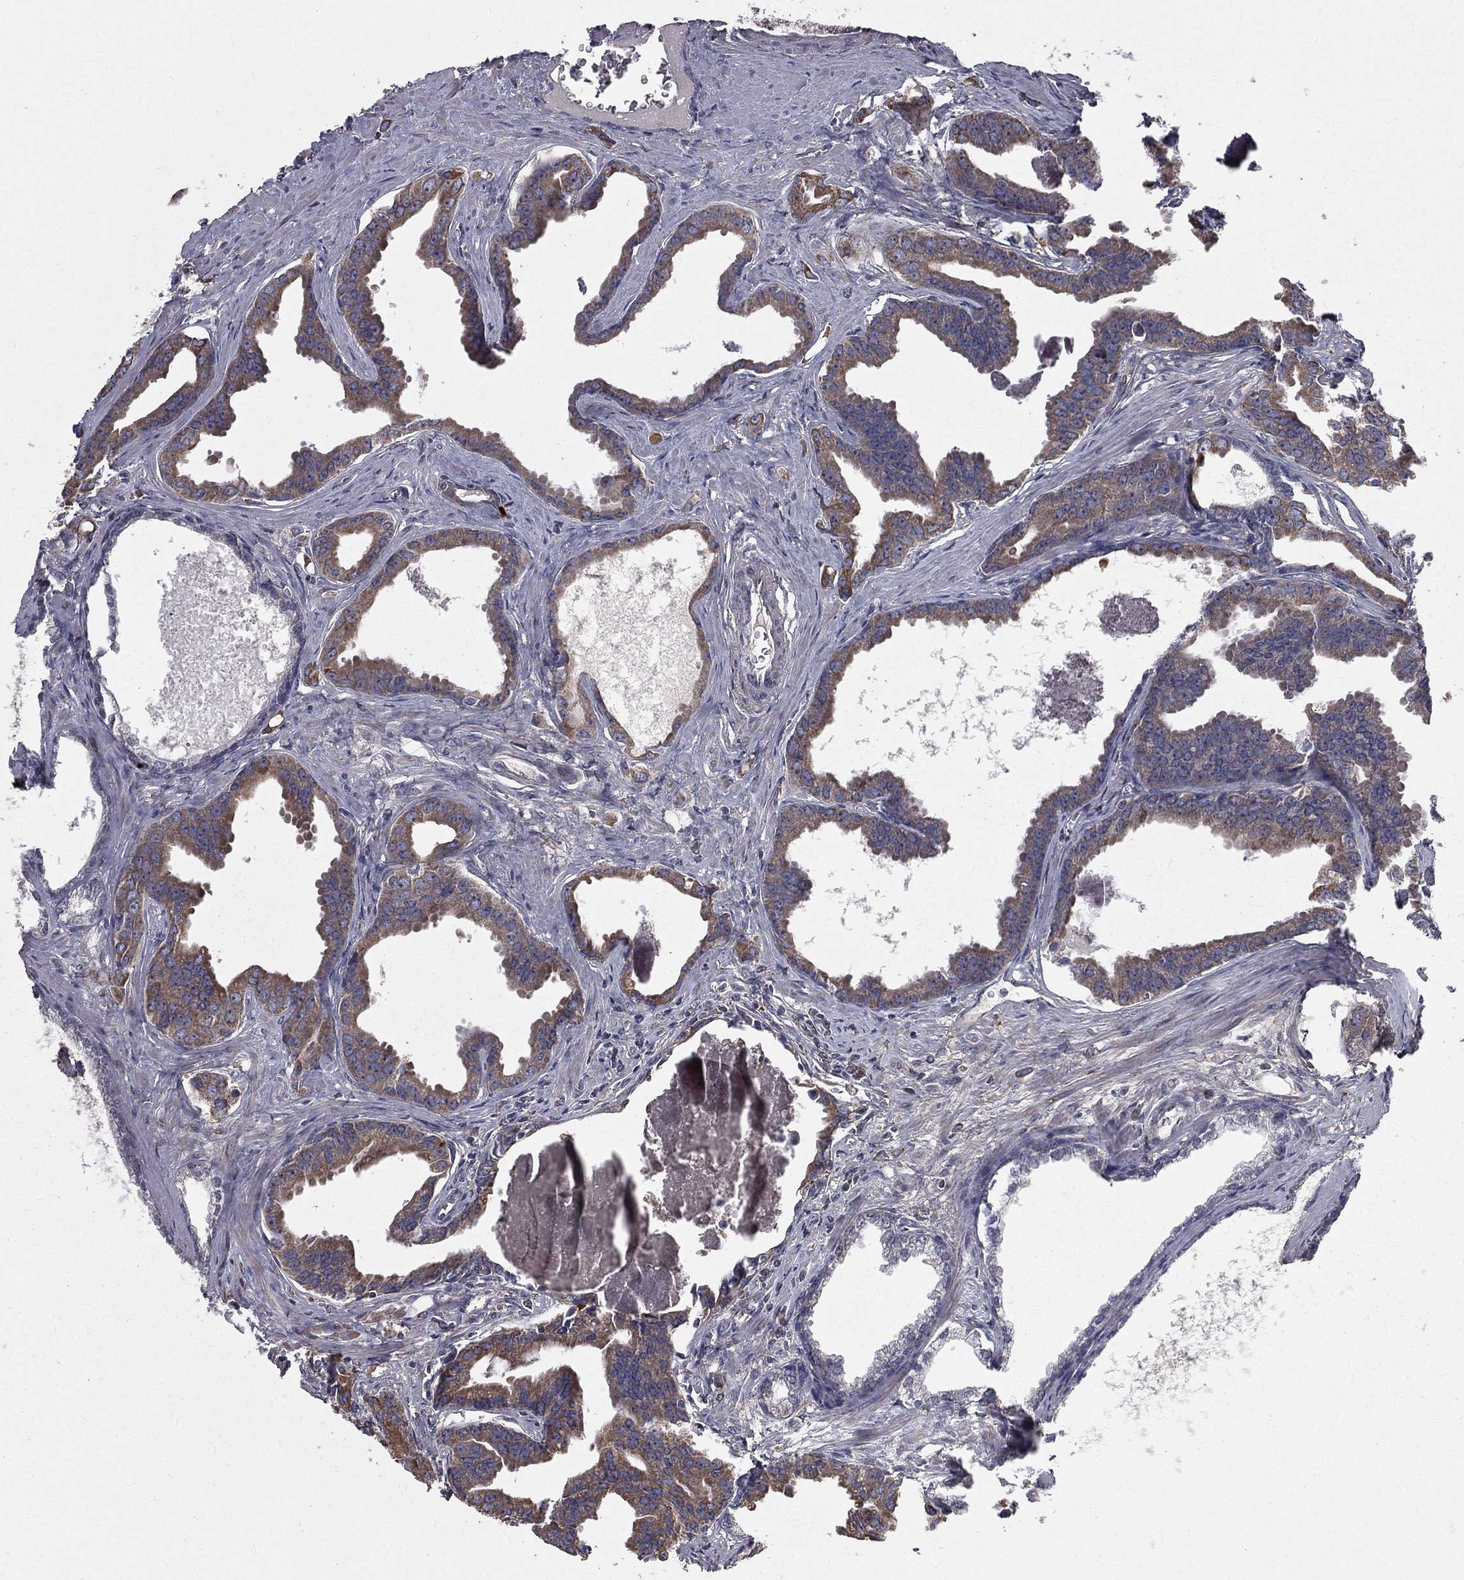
{"staining": {"intensity": "weak", "quantity": "25%-75%", "location": "cytoplasmic/membranous"}, "tissue": "prostate cancer", "cell_type": "Tumor cells", "image_type": "cancer", "snomed": [{"axis": "morphology", "description": "Adenocarcinoma, NOS"}, {"axis": "topography", "description": "Prostate"}], "caption": "There is low levels of weak cytoplasmic/membranous expression in tumor cells of prostate cancer, as demonstrated by immunohistochemical staining (brown color).", "gene": "OLFML1", "patient": {"sex": "male", "age": 66}}